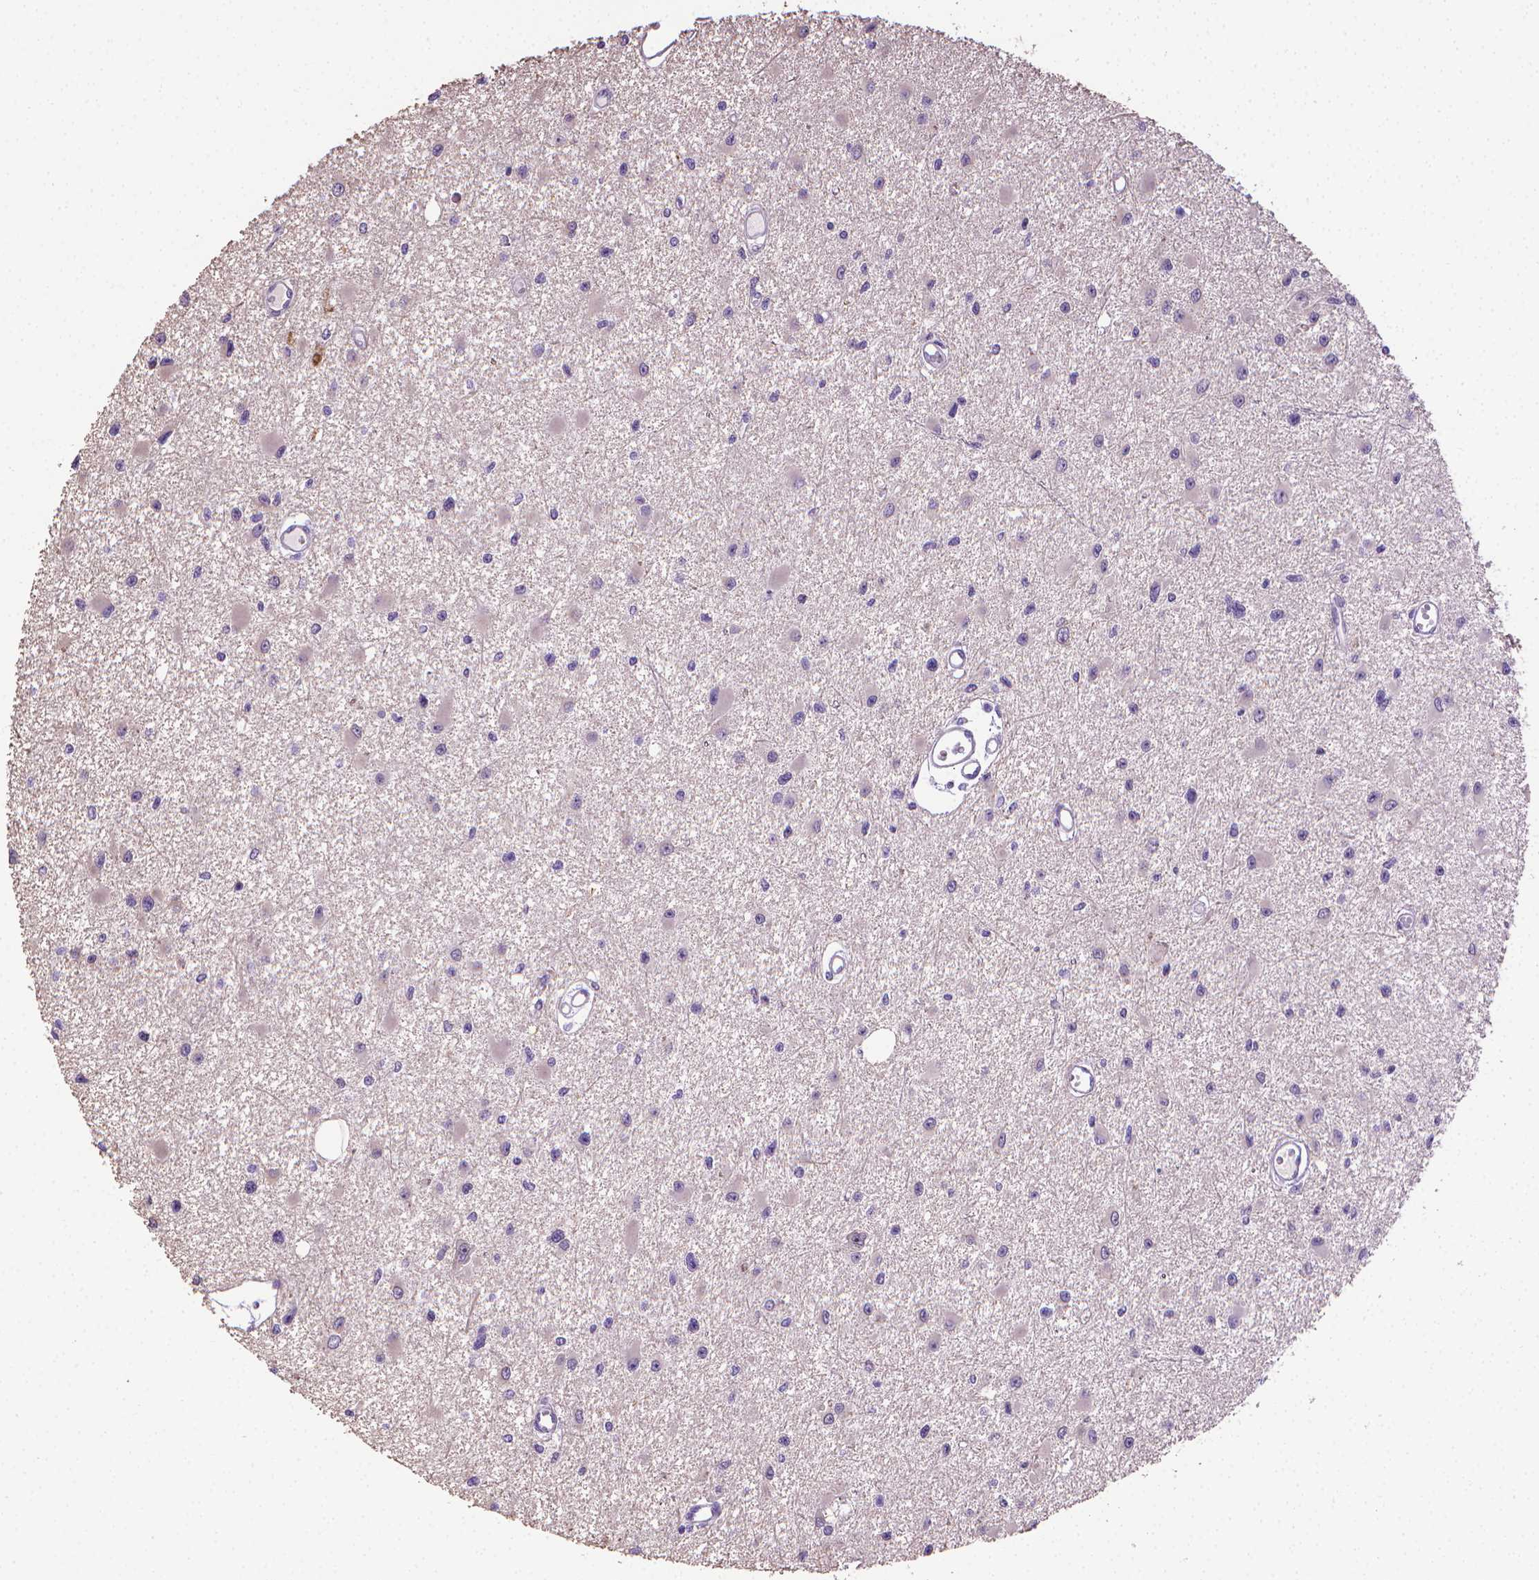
{"staining": {"intensity": "negative", "quantity": "none", "location": "none"}, "tissue": "glioma", "cell_type": "Tumor cells", "image_type": "cancer", "snomed": [{"axis": "morphology", "description": "Glioma, malignant, High grade"}, {"axis": "topography", "description": "Brain"}], "caption": "This is an immunohistochemistry micrograph of high-grade glioma (malignant). There is no expression in tumor cells.", "gene": "PNMA2", "patient": {"sex": "male", "age": 54}}